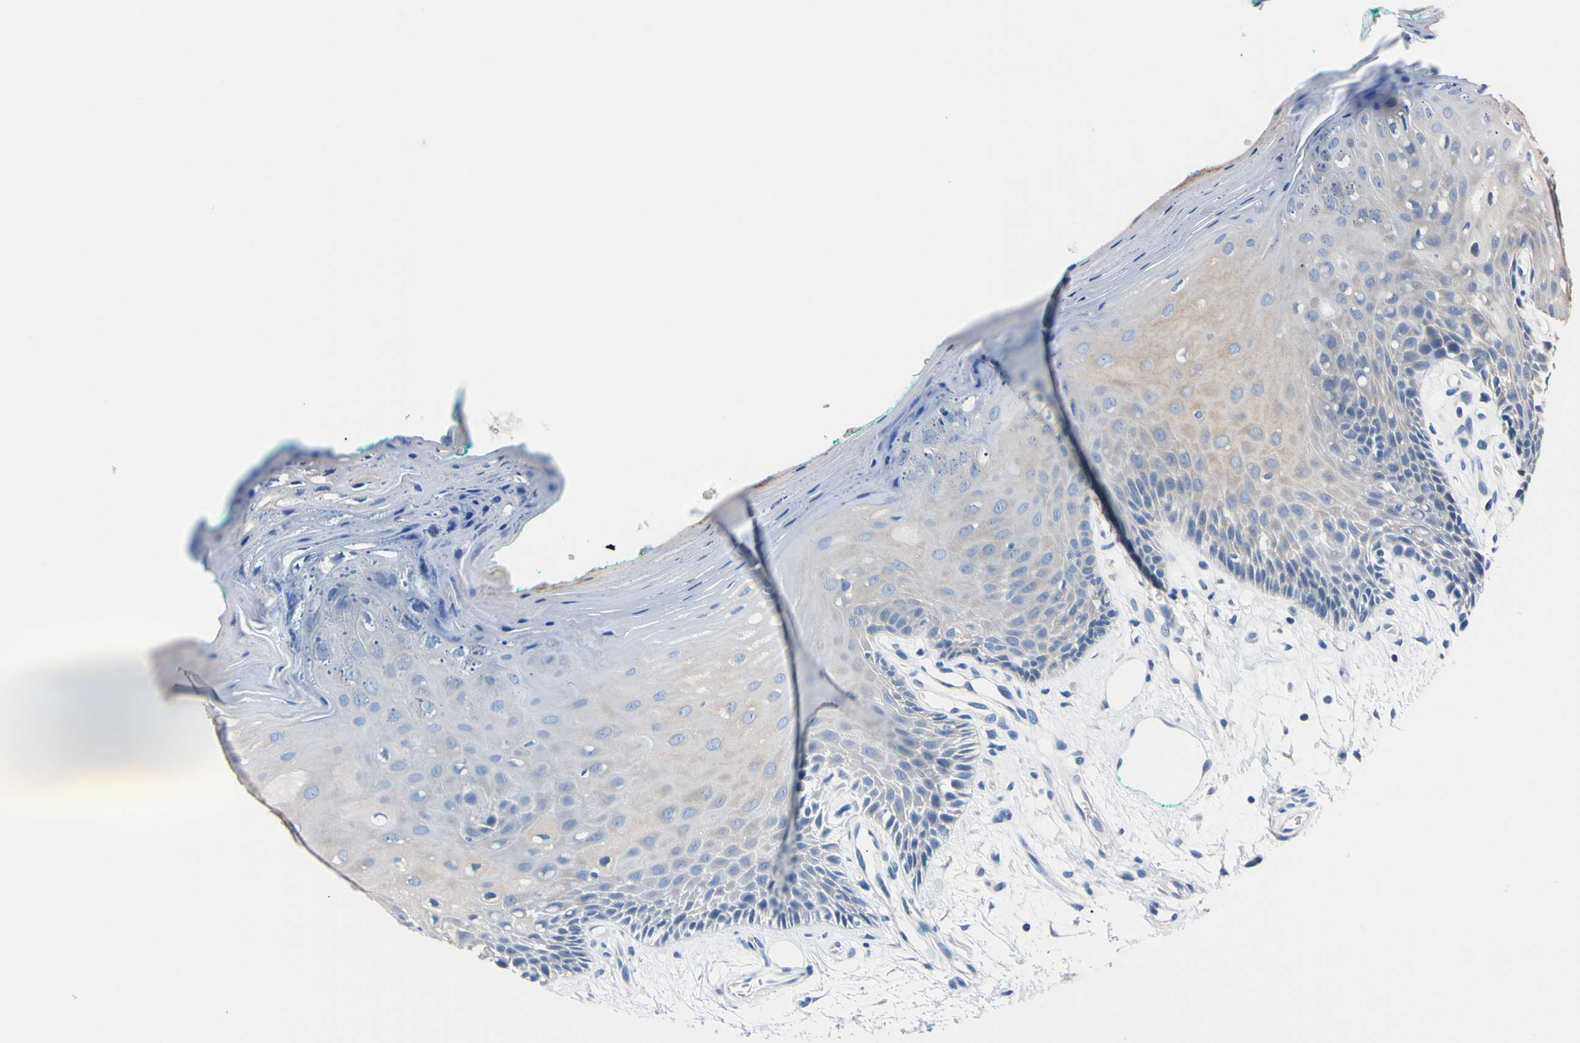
{"staining": {"intensity": "weak", "quantity": "<25%", "location": "none"}, "tissue": "oral mucosa", "cell_type": "Squamous epithelial cells", "image_type": "normal", "snomed": [{"axis": "morphology", "description": "Normal tissue, NOS"}, {"axis": "topography", "description": "Skeletal muscle"}, {"axis": "topography", "description": "Oral tissue"}, {"axis": "topography", "description": "Peripheral nerve tissue"}], "caption": "High magnification brightfield microscopy of unremarkable oral mucosa stained with DAB (3,3'-diaminobenzidine) (brown) and counterstained with hematoxylin (blue): squamous epithelial cells show no significant staining.", "gene": "RARS1", "patient": {"sex": "female", "age": 84}}